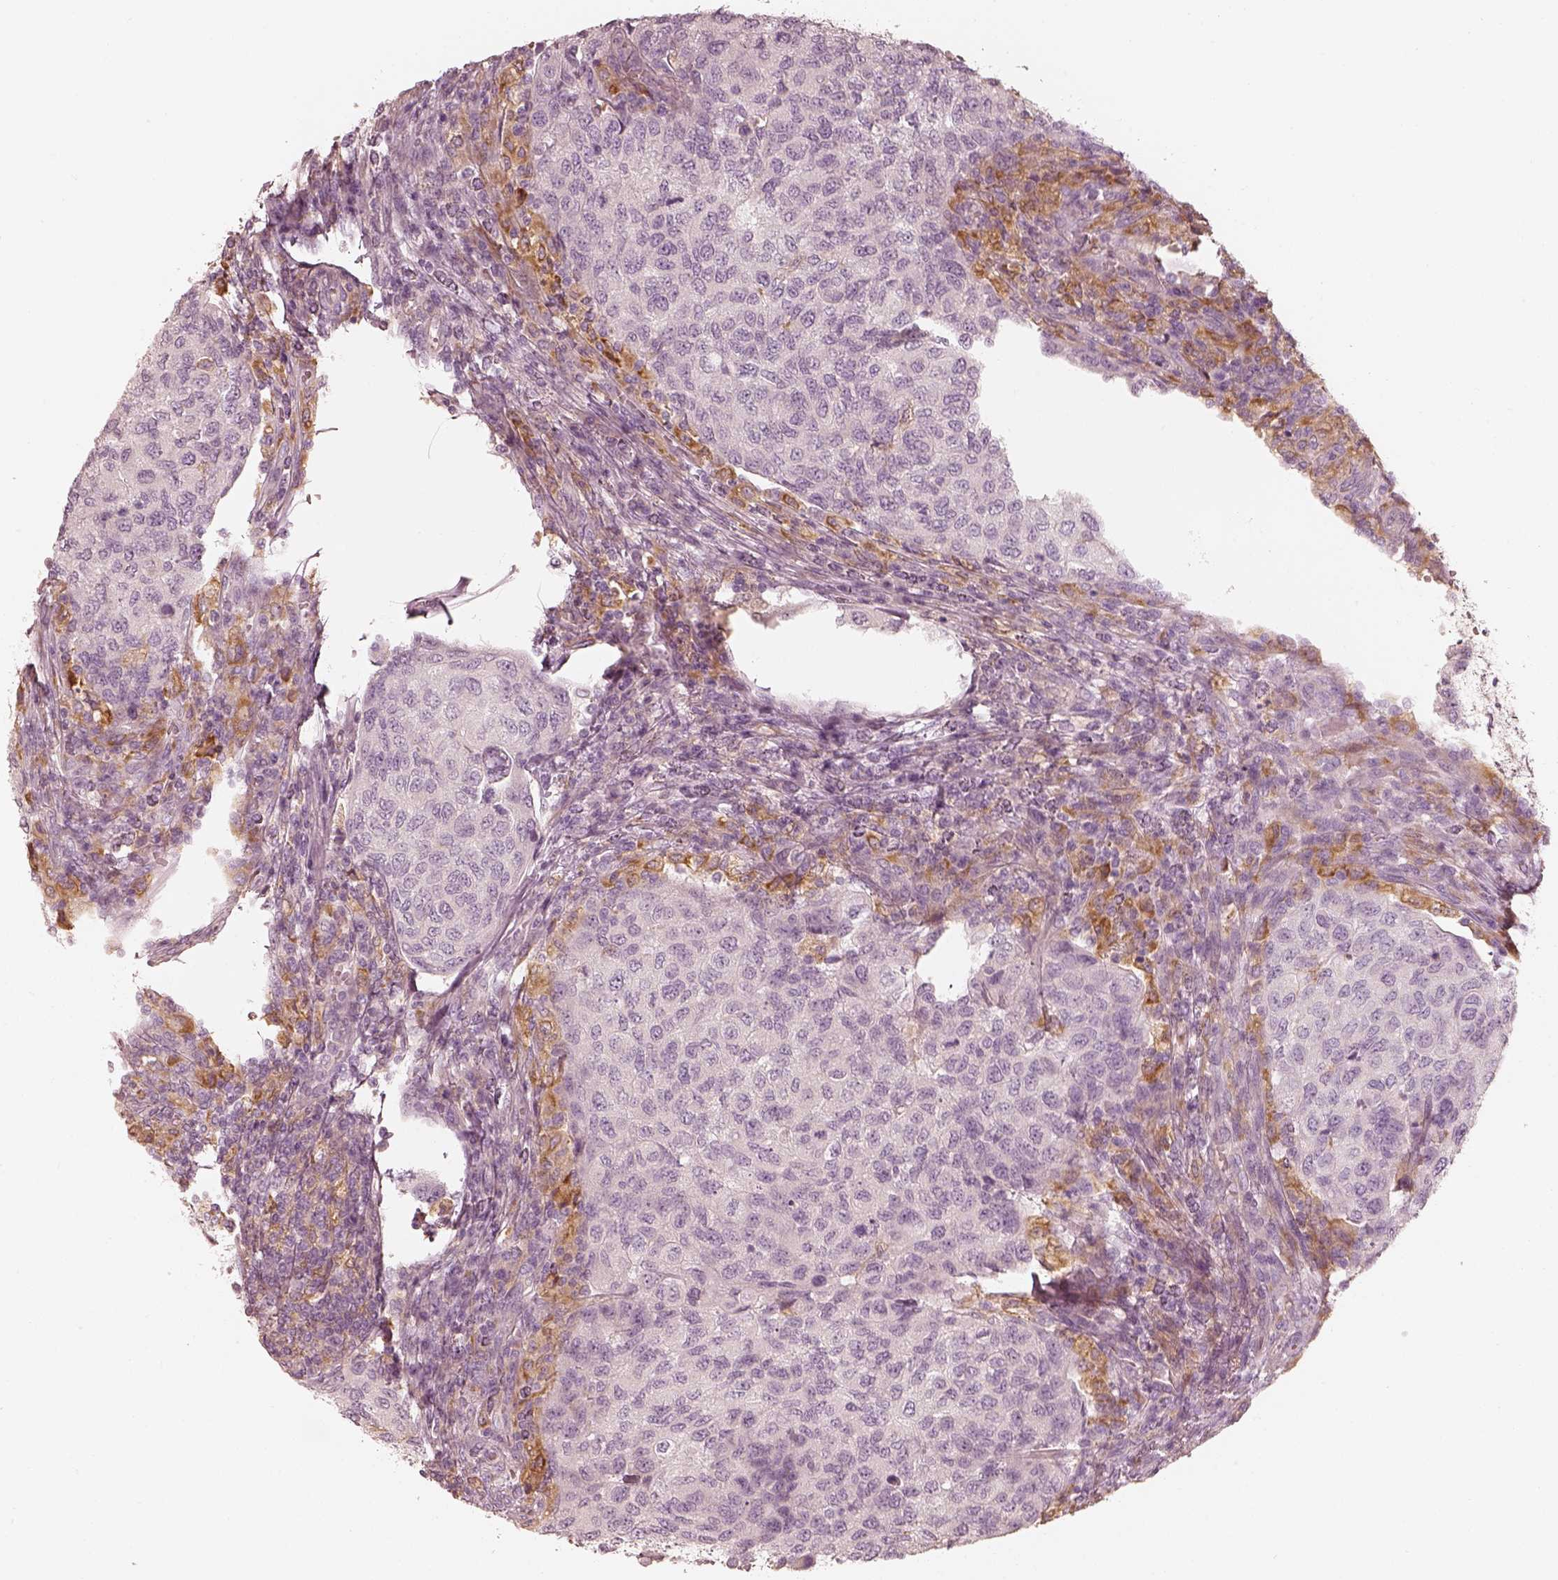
{"staining": {"intensity": "negative", "quantity": "none", "location": "none"}, "tissue": "urothelial cancer", "cell_type": "Tumor cells", "image_type": "cancer", "snomed": [{"axis": "morphology", "description": "Urothelial carcinoma, High grade"}, {"axis": "topography", "description": "Urinary bladder"}], "caption": "The histopathology image exhibits no significant positivity in tumor cells of urothelial cancer. (IHC, brightfield microscopy, high magnification).", "gene": "FMNL2", "patient": {"sex": "female", "age": 78}}